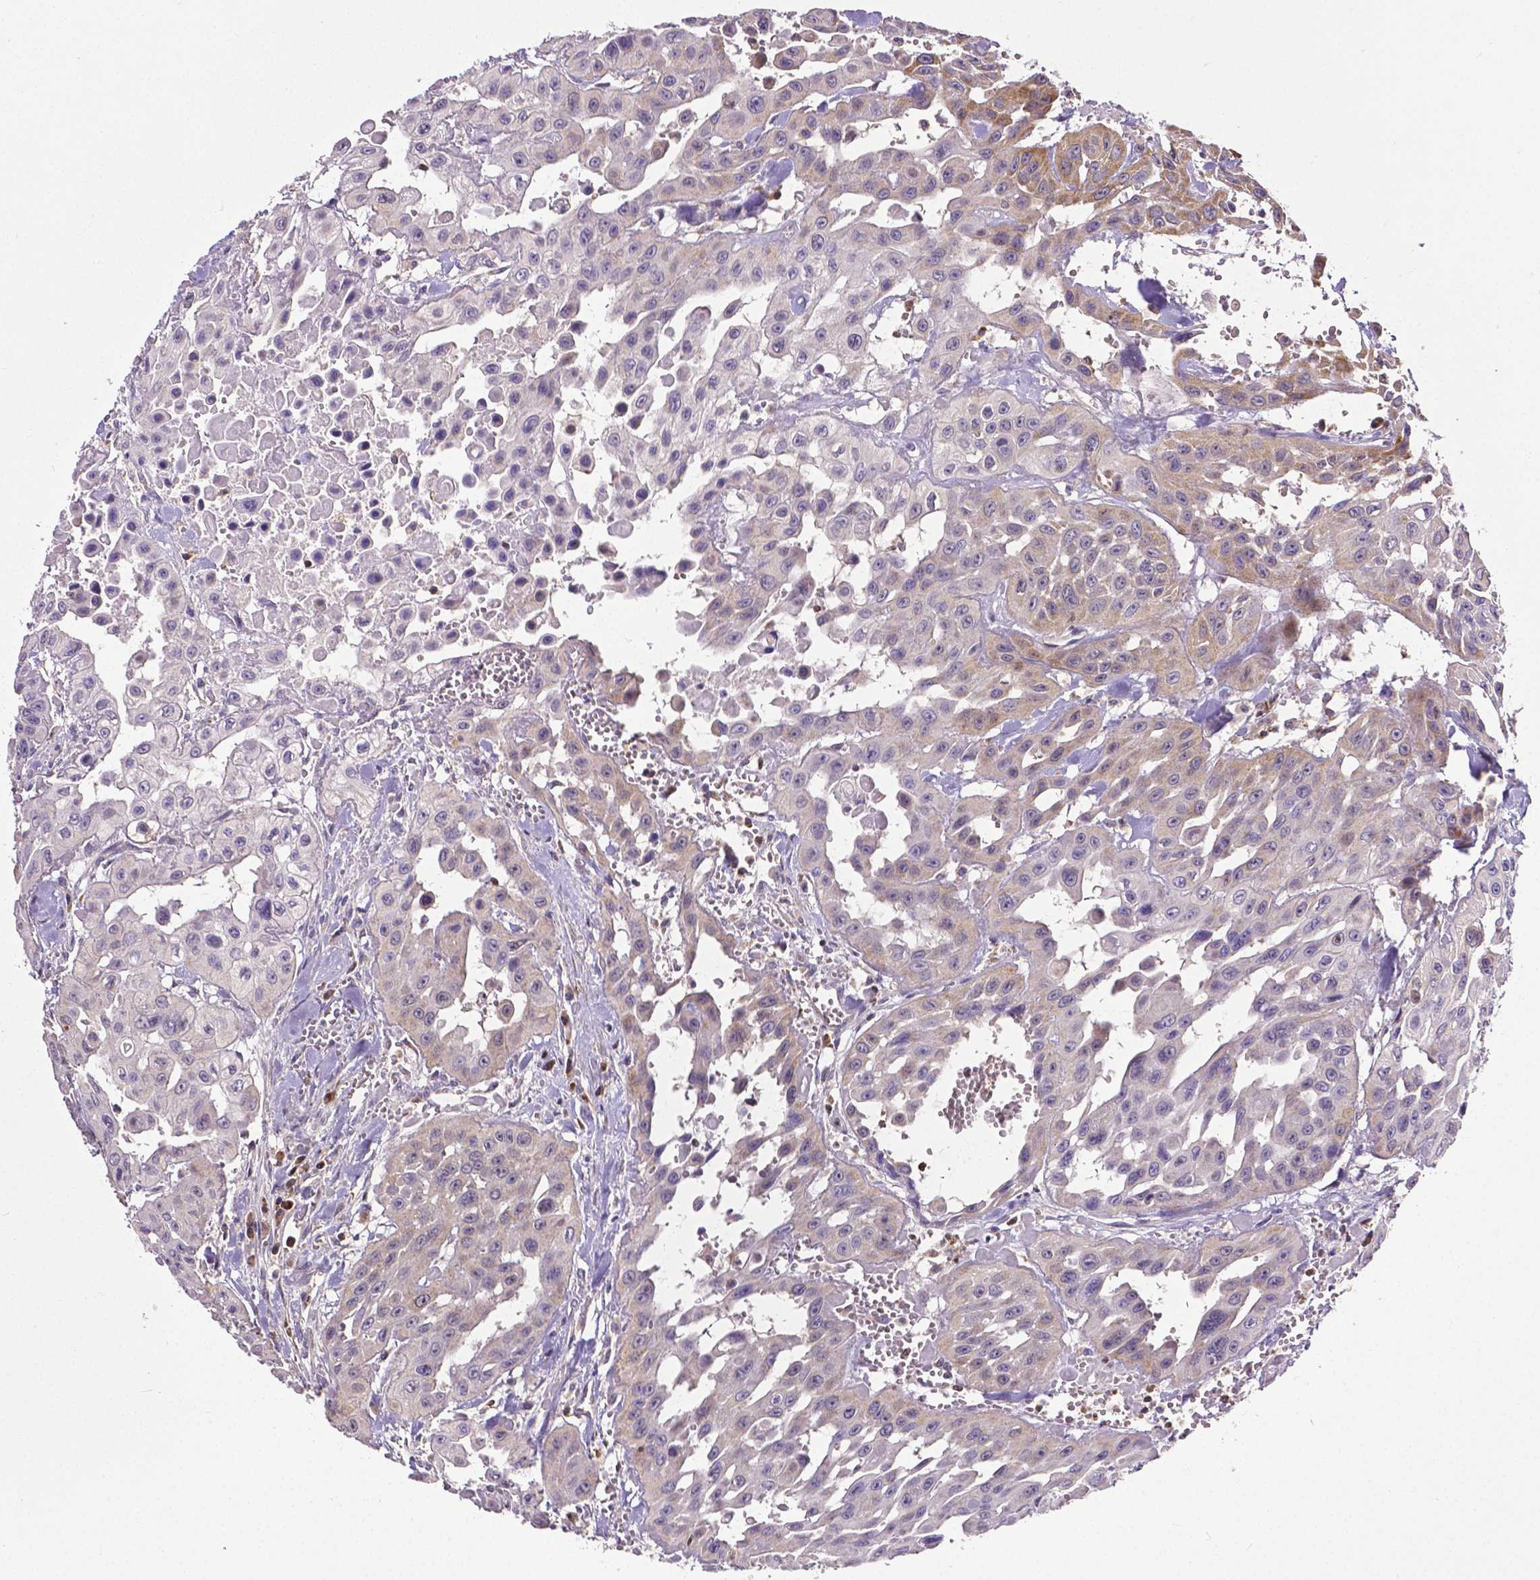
{"staining": {"intensity": "moderate", "quantity": "<25%", "location": "cytoplasmic/membranous"}, "tissue": "head and neck cancer", "cell_type": "Tumor cells", "image_type": "cancer", "snomed": [{"axis": "morphology", "description": "Adenocarcinoma, NOS"}, {"axis": "topography", "description": "Head-Neck"}], "caption": "This histopathology image shows head and neck cancer (adenocarcinoma) stained with immunohistochemistry to label a protein in brown. The cytoplasmic/membranous of tumor cells show moderate positivity for the protein. Nuclei are counter-stained blue.", "gene": "MCL1", "patient": {"sex": "male", "age": 73}}